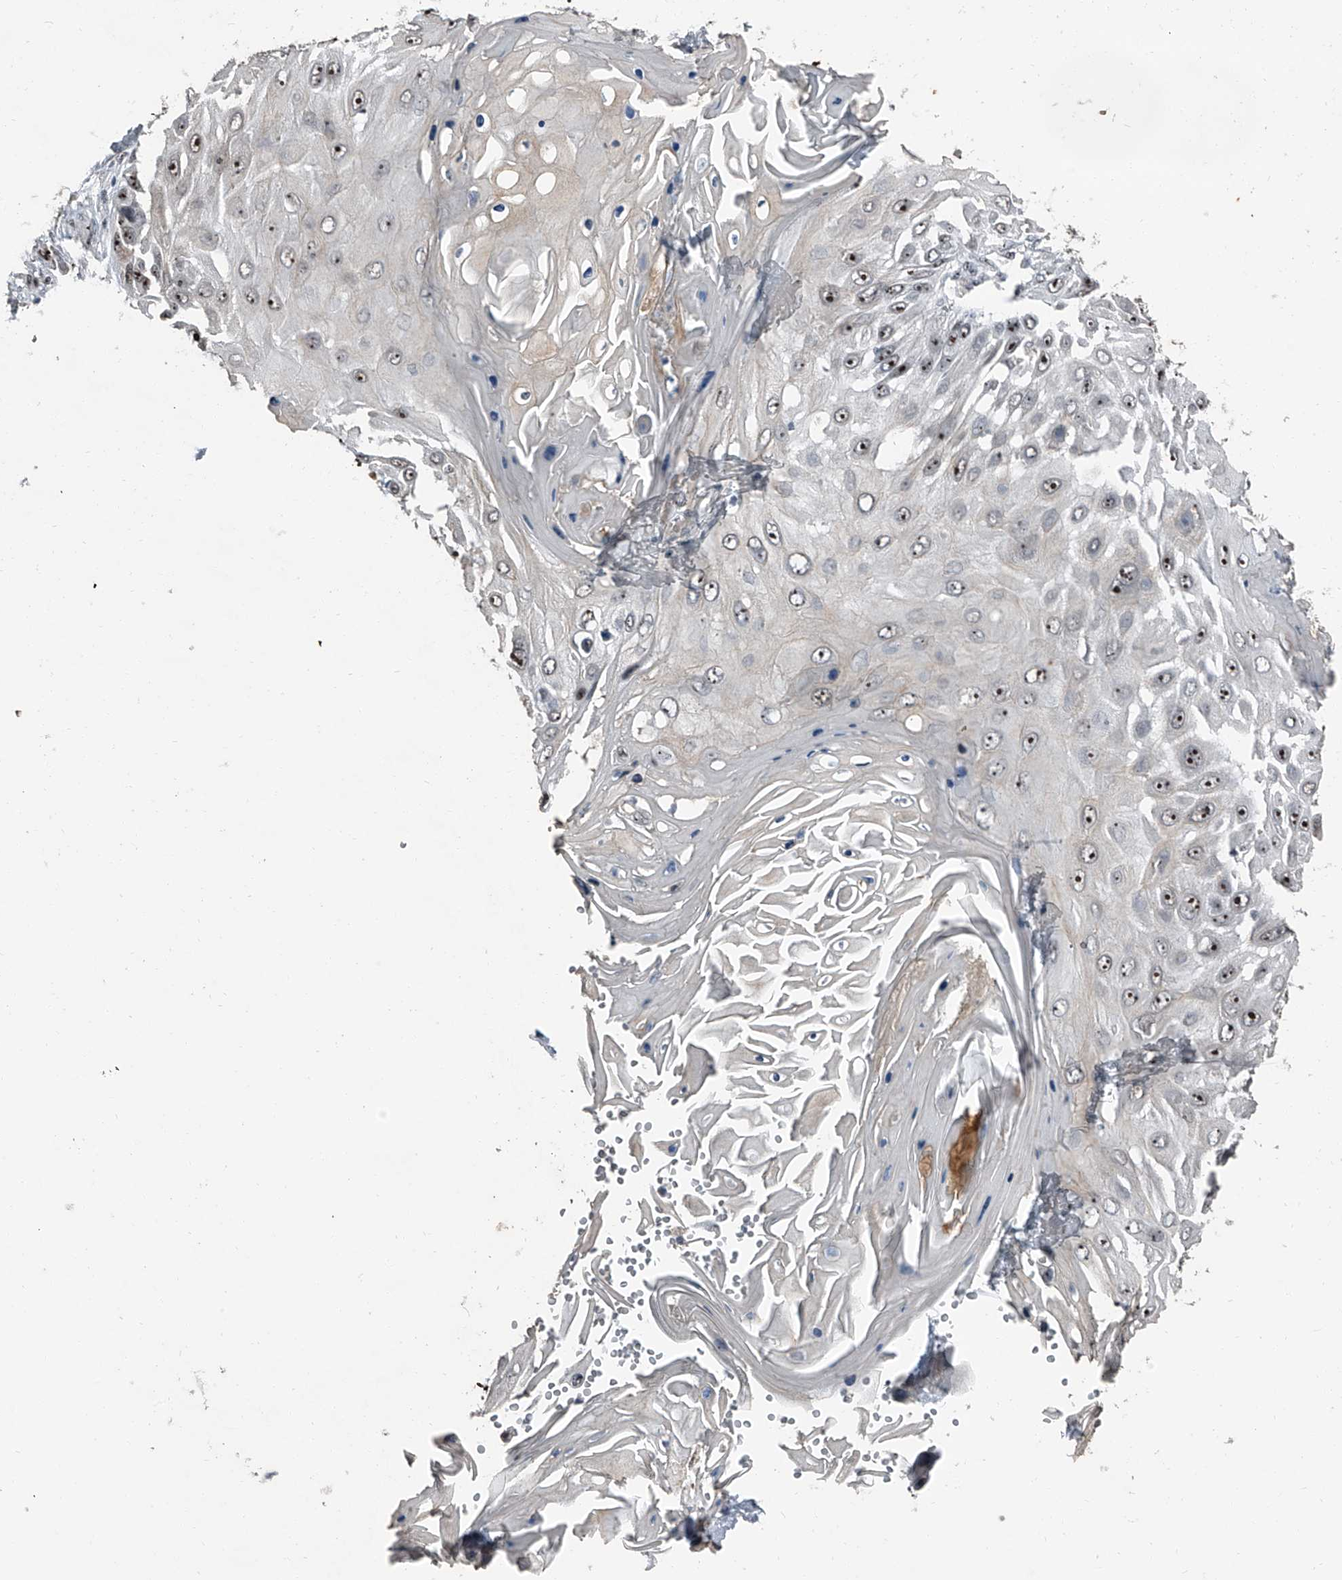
{"staining": {"intensity": "strong", "quantity": ">75%", "location": "nuclear"}, "tissue": "skin cancer", "cell_type": "Tumor cells", "image_type": "cancer", "snomed": [{"axis": "morphology", "description": "Squamous cell carcinoma, NOS"}, {"axis": "topography", "description": "Skin"}], "caption": "IHC (DAB (3,3'-diaminobenzidine)) staining of skin cancer shows strong nuclear protein expression in about >75% of tumor cells. The staining is performed using DAB (3,3'-diaminobenzidine) brown chromogen to label protein expression. The nuclei are counter-stained blue using hematoxylin.", "gene": "TCOF1", "patient": {"sex": "female", "age": 44}}